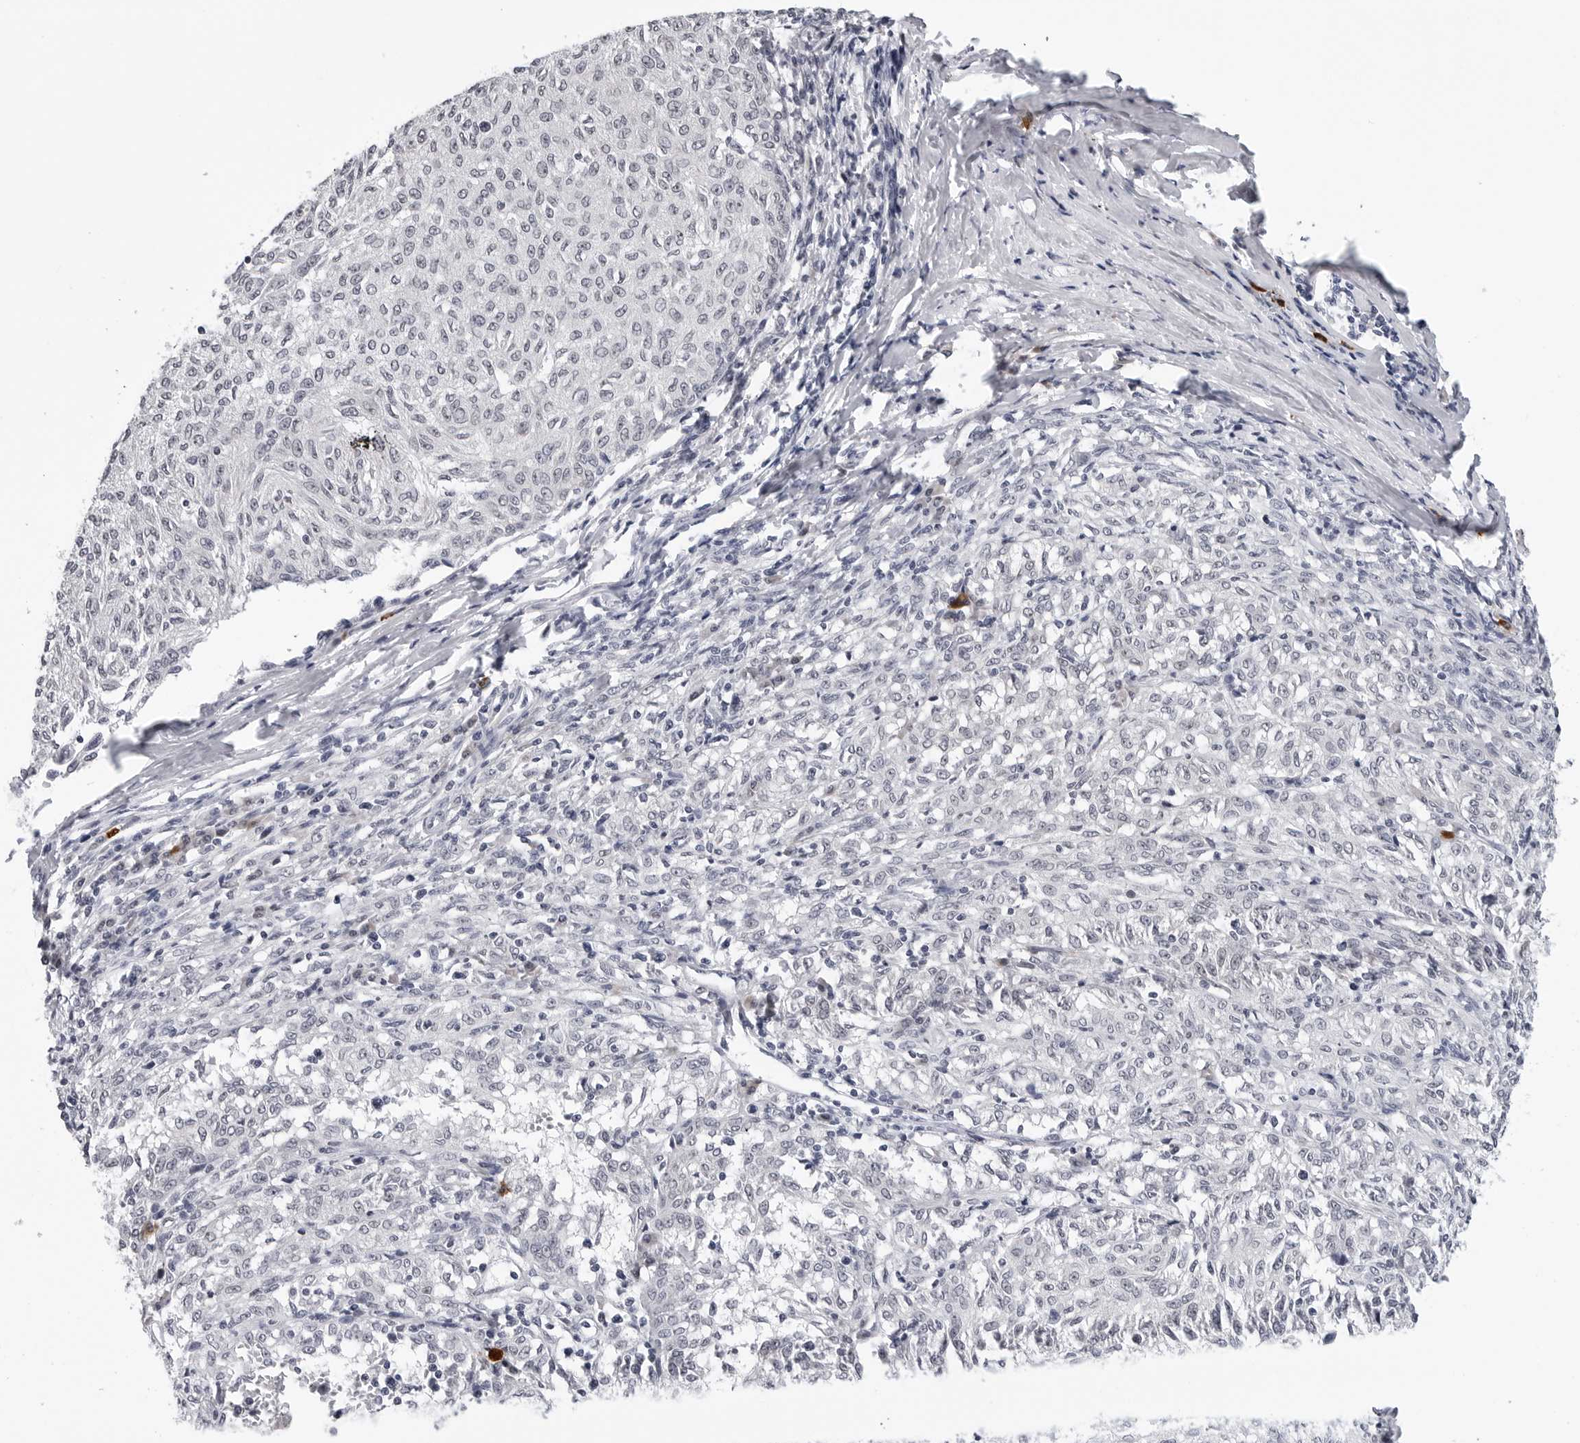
{"staining": {"intensity": "negative", "quantity": "none", "location": "none"}, "tissue": "melanoma", "cell_type": "Tumor cells", "image_type": "cancer", "snomed": [{"axis": "morphology", "description": "Malignant melanoma, NOS"}, {"axis": "topography", "description": "Skin"}], "caption": "This is an IHC photomicrograph of malignant melanoma. There is no expression in tumor cells.", "gene": "GNL2", "patient": {"sex": "female", "age": 72}}